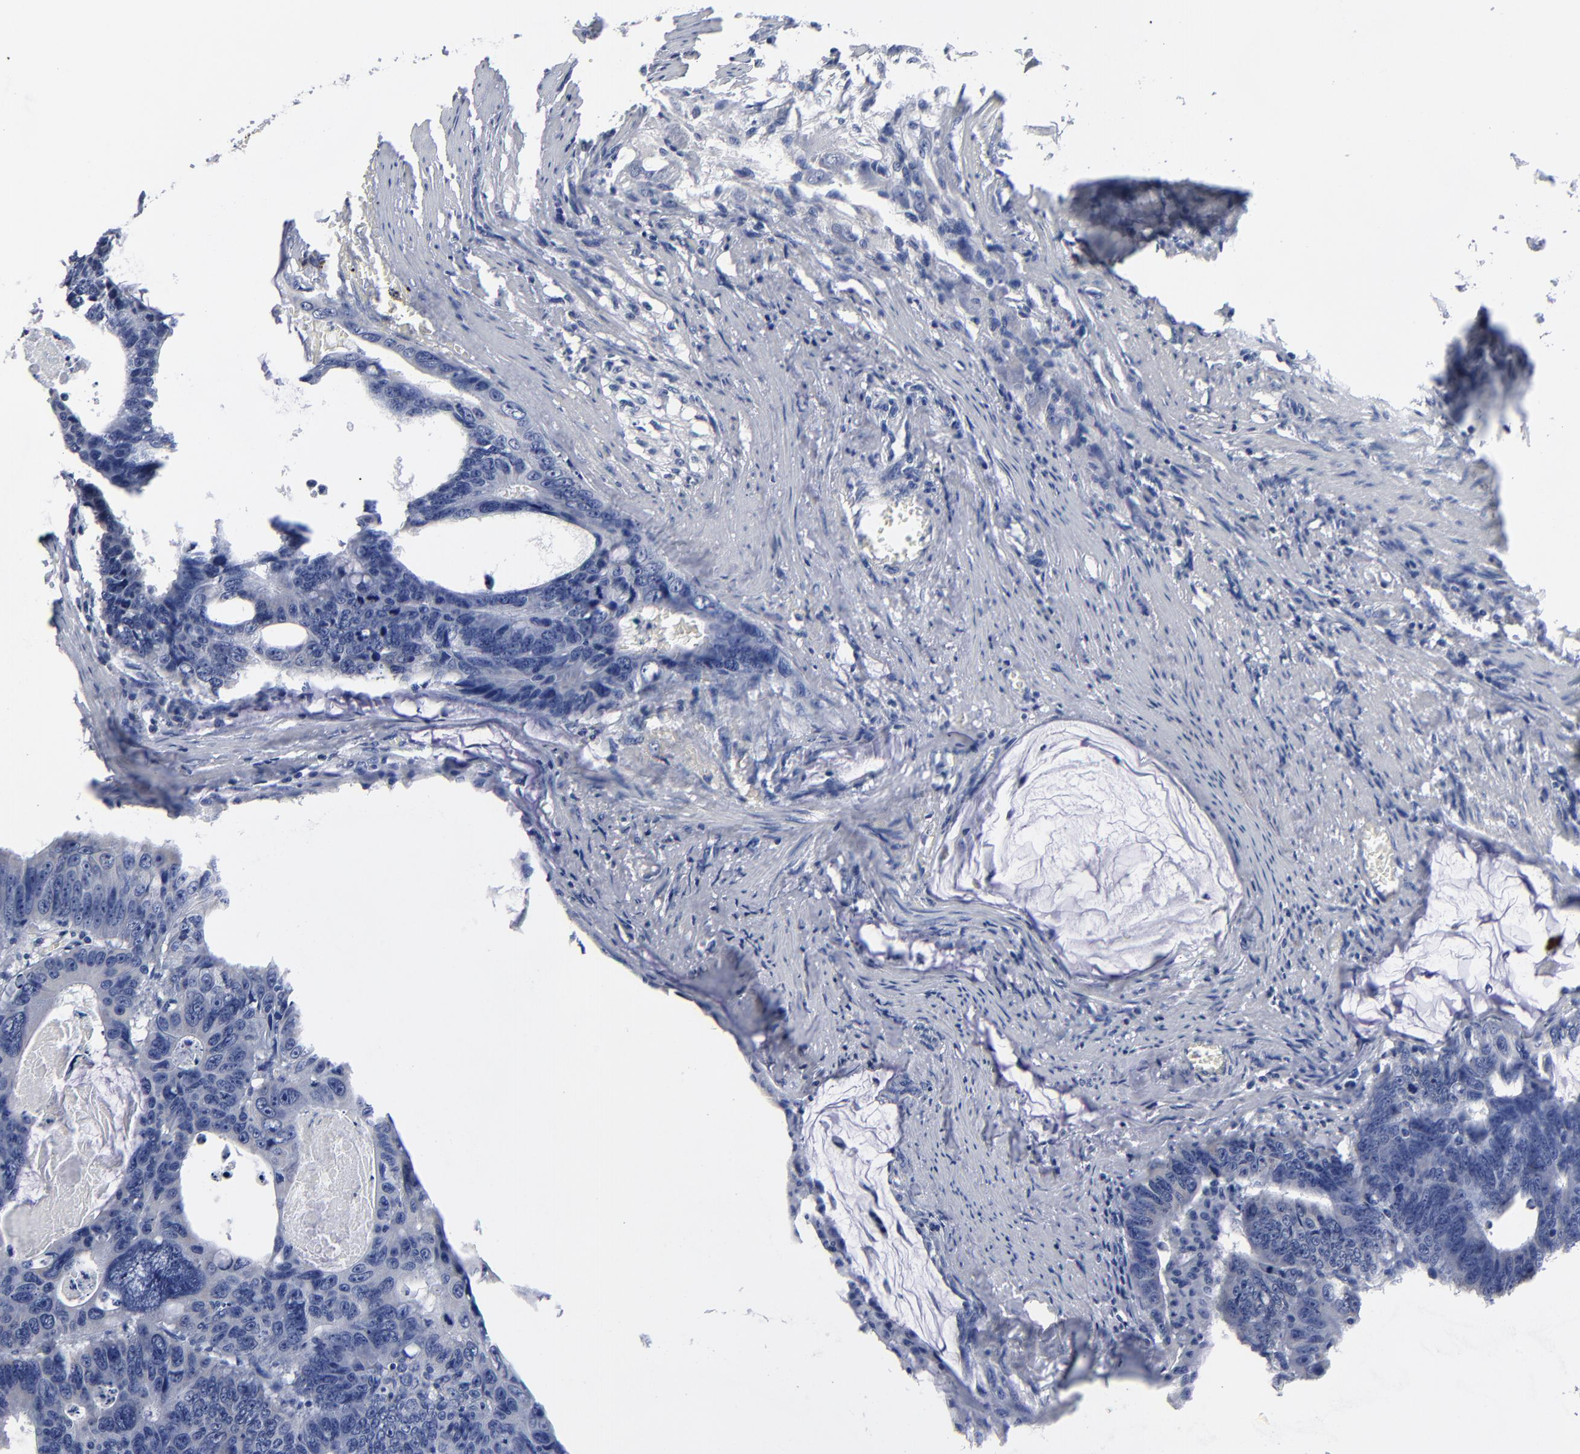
{"staining": {"intensity": "negative", "quantity": "none", "location": "none"}, "tissue": "colorectal cancer", "cell_type": "Tumor cells", "image_type": "cancer", "snomed": [{"axis": "morphology", "description": "Adenocarcinoma, NOS"}, {"axis": "topography", "description": "Colon"}], "caption": "Immunohistochemistry of colorectal adenocarcinoma displays no expression in tumor cells.", "gene": "RPH3A", "patient": {"sex": "female", "age": 55}}